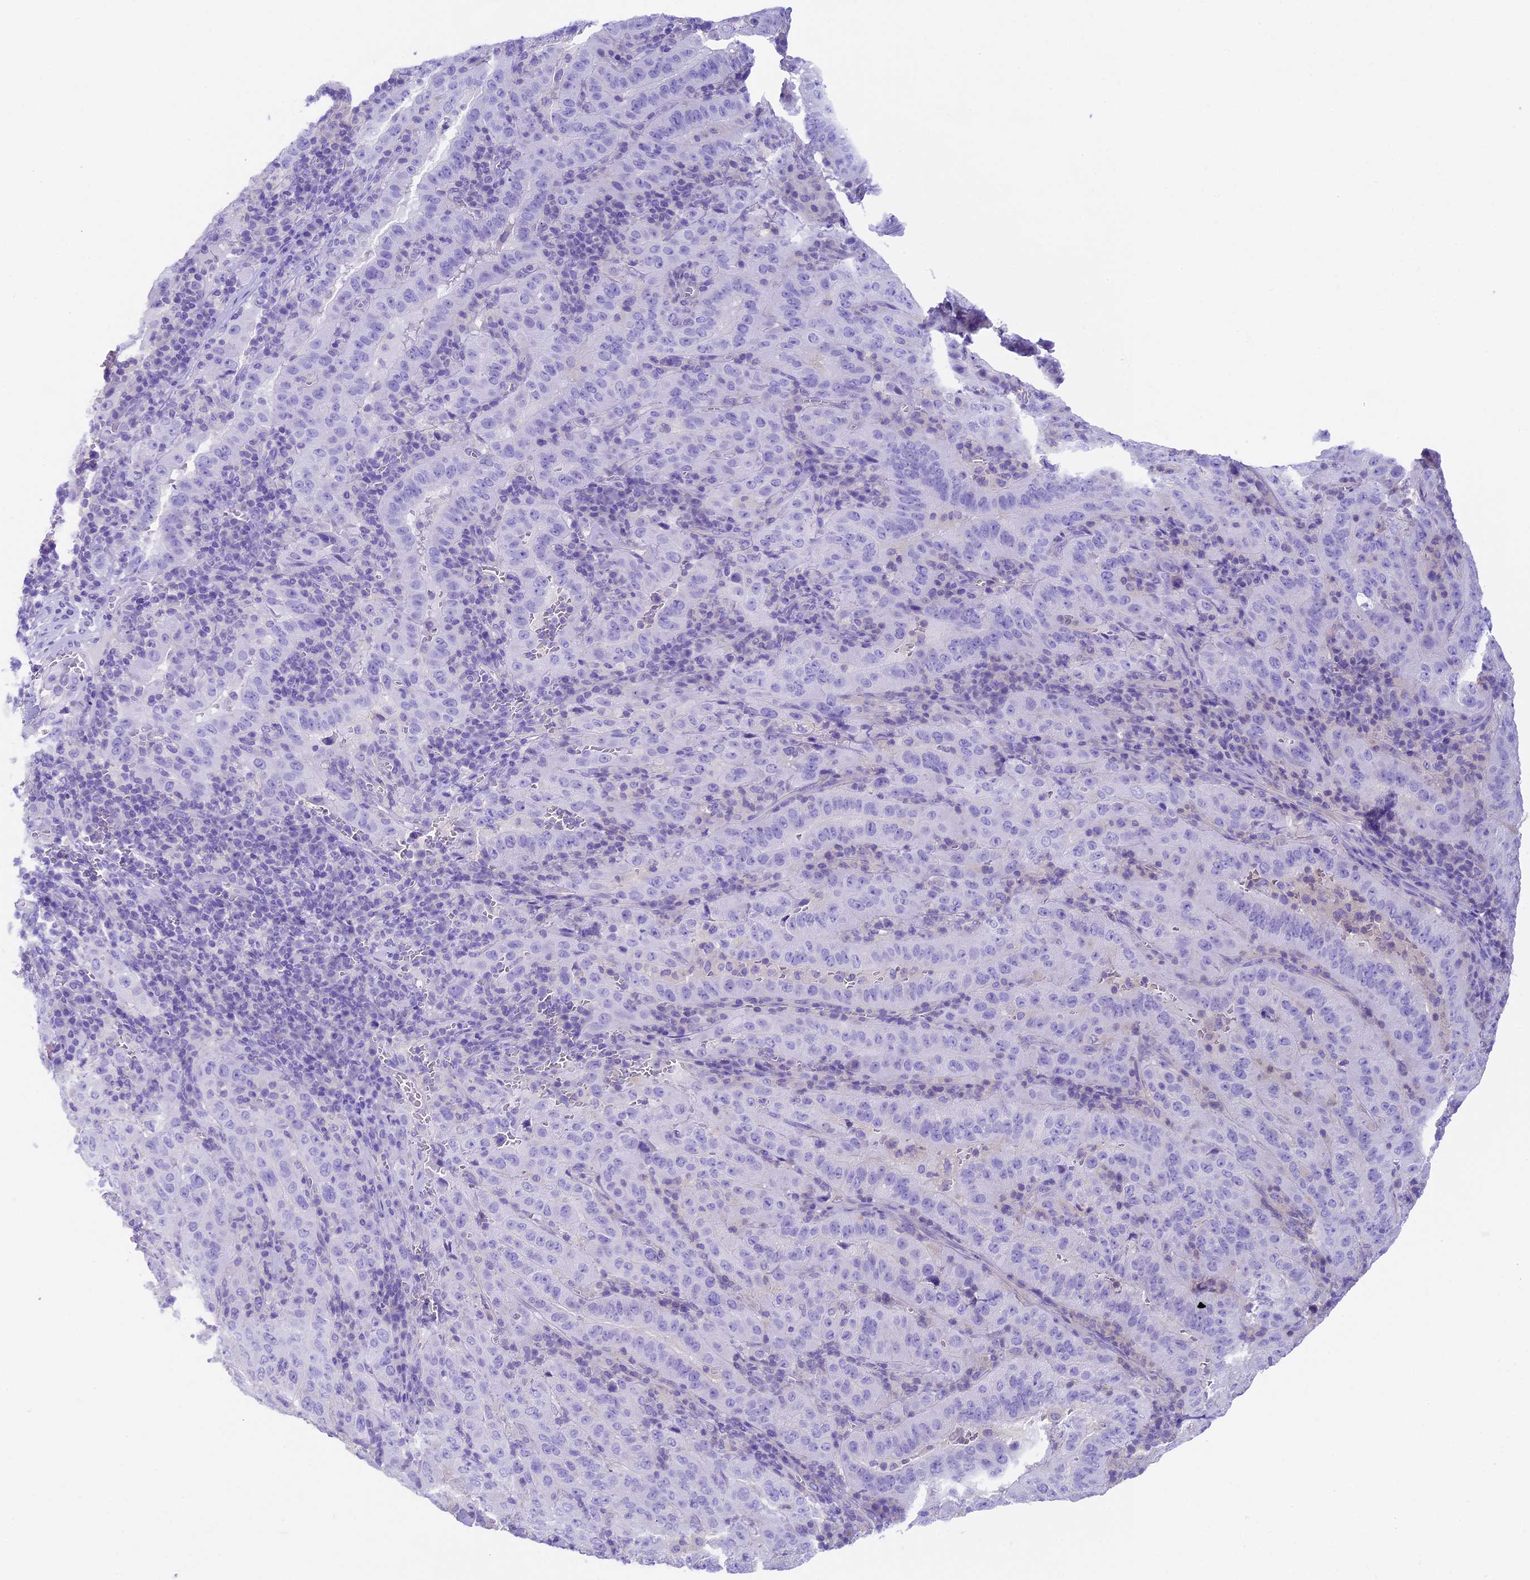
{"staining": {"intensity": "negative", "quantity": "none", "location": "none"}, "tissue": "pancreatic cancer", "cell_type": "Tumor cells", "image_type": "cancer", "snomed": [{"axis": "morphology", "description": "Adenocarcinoma, NOS"}, {"axis": "topography", "description": "Pancreas"}], "caption": "IHC micrograph of human pancreatic adenocarcinoma stained for a protein (brown), which exhibits no staining in tumor cells.", "gene": "TBC1D1", "patient": {"sex": "male", "age": 63}}